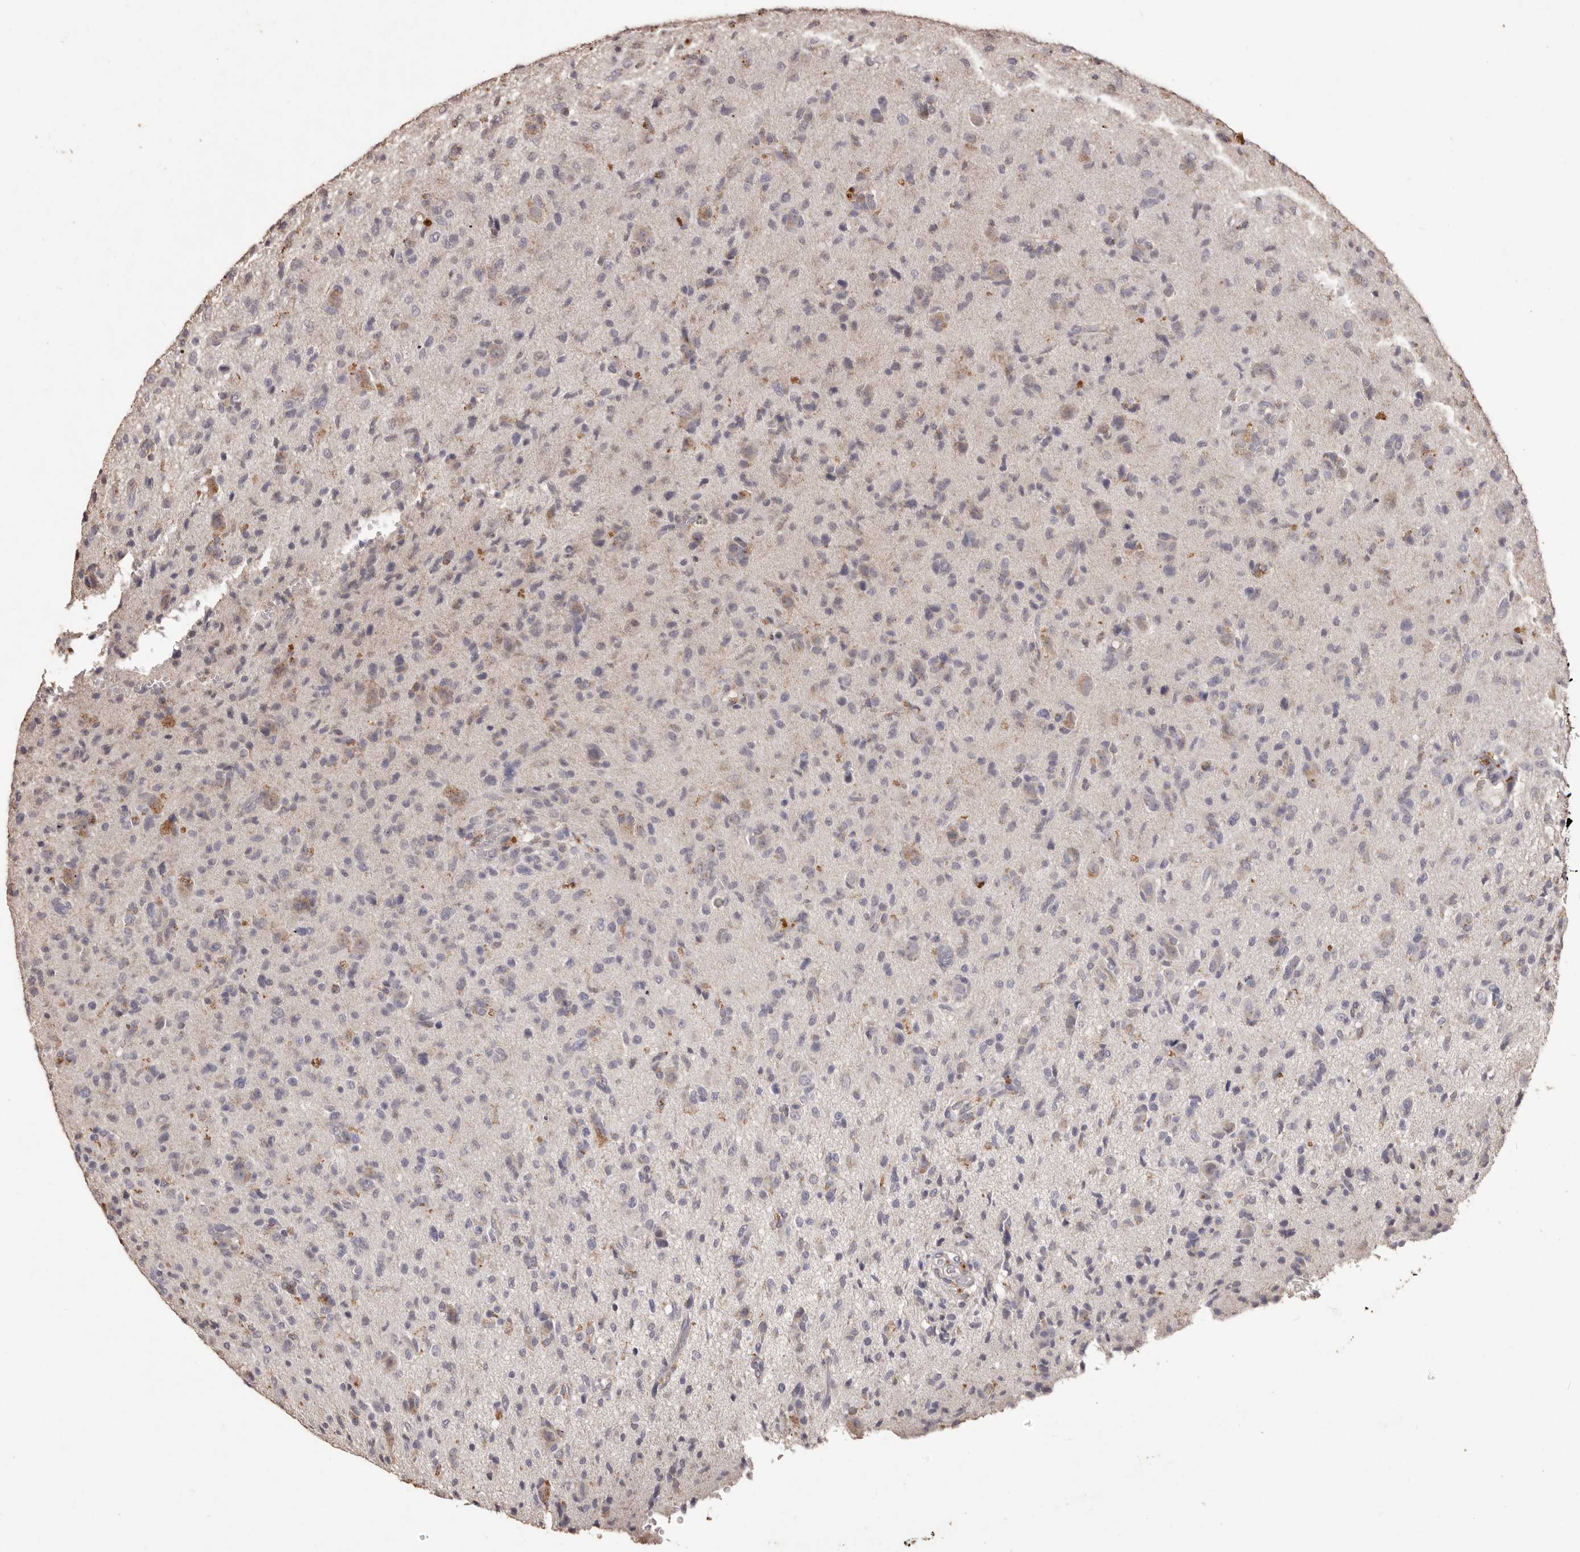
{"staining": {"intensity": "weak", "quantity": "25%-75%", "location": "cytoplasmic/membranous"}, "tissue": "glioma", "cell_type": "Tumor cells", "image_type": "cancer", "snomed": [{"axis": "morphology", "description": "Glioma, malignant, High grade"}, {"axis": "topography", "description": "Brain"}], "caption": "Human high-grade glioma (malignant) stained for a protein (brown) exhibits weak cytoplasmic/membranous positive positivity in approximately 25%-75% of tumor cells.", "gene": "PRSS27", "patient": {"sex": "female", "age": 57}}